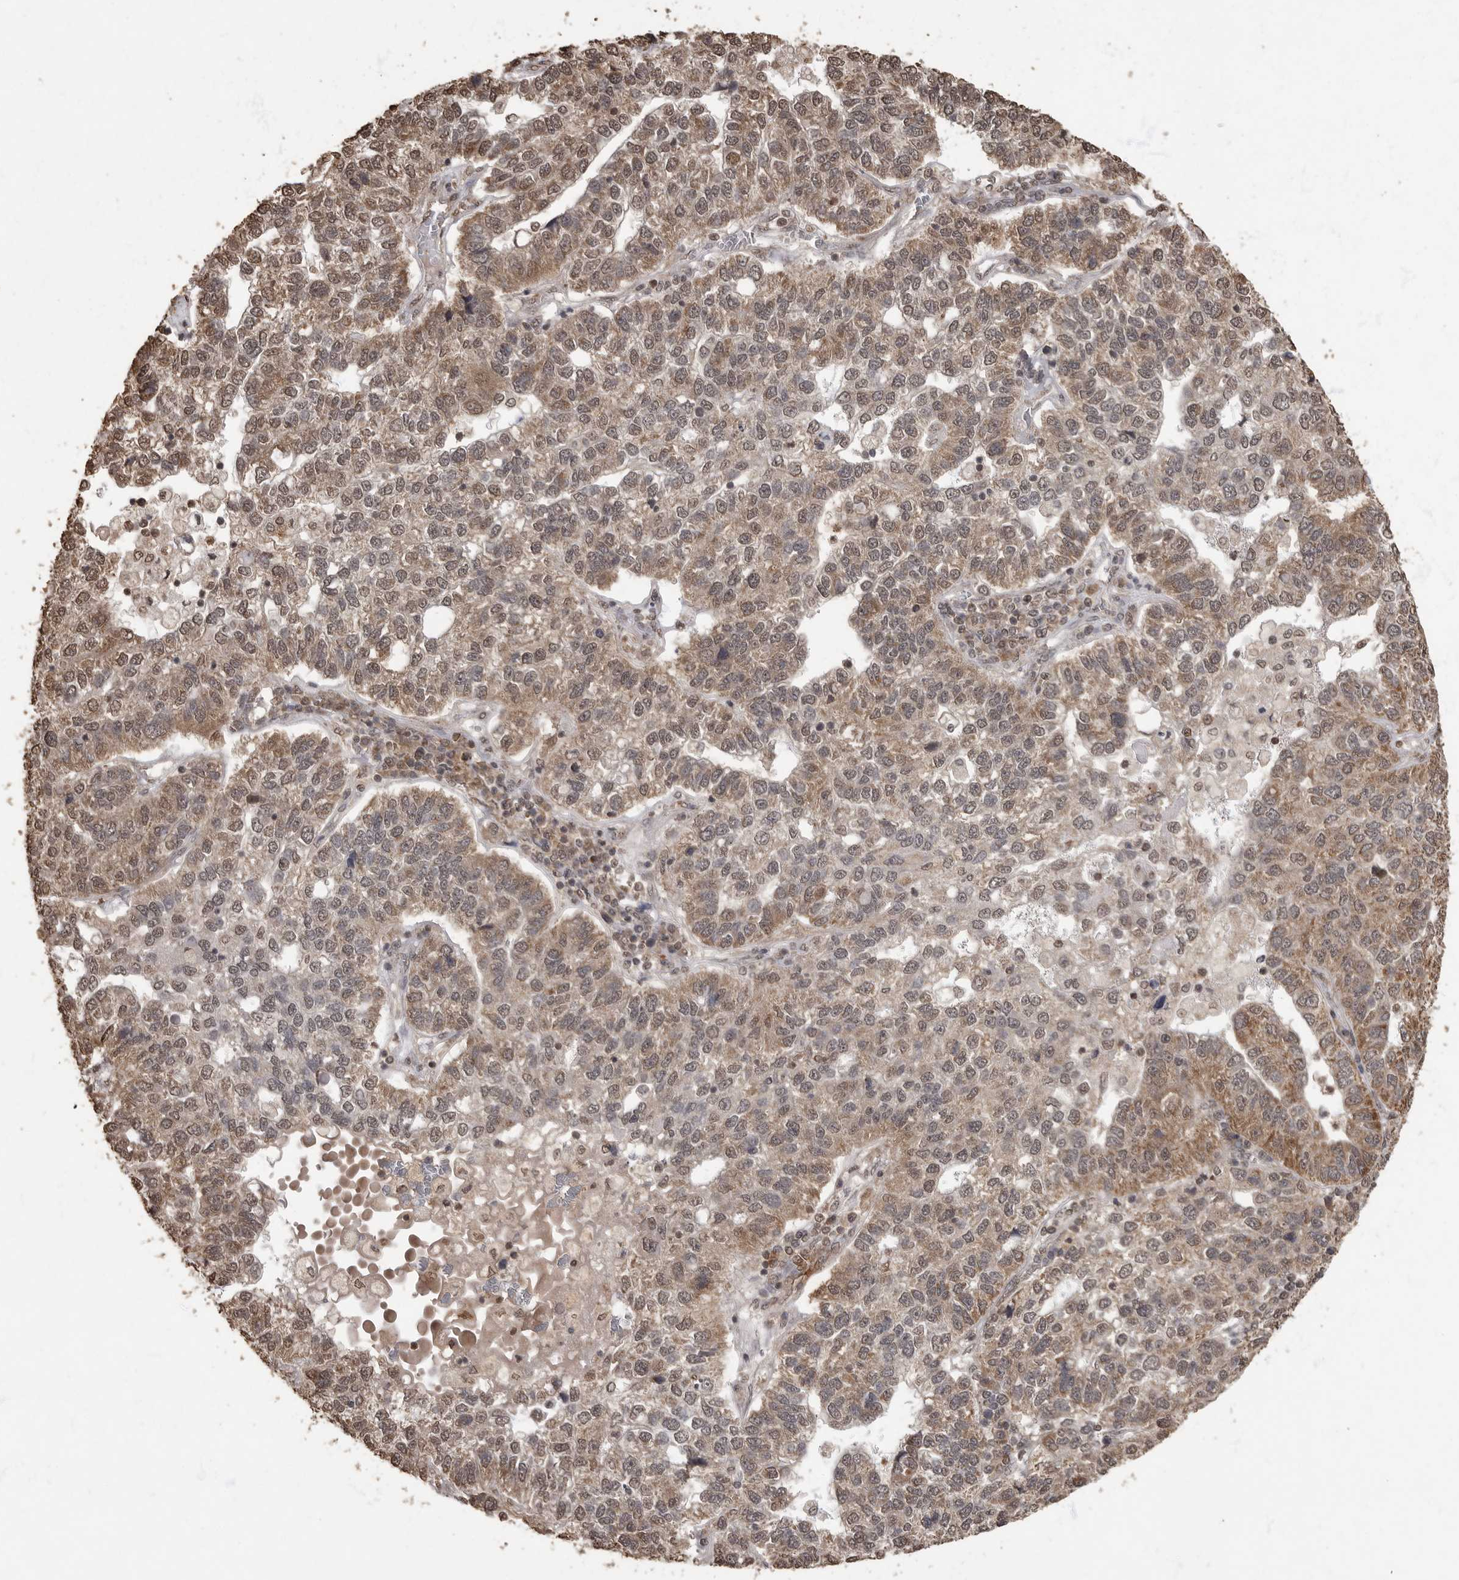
{"staining": {"intensity": "weak", "quantity": ">75%", "location": "cytoplasmic/membranous,nuclear"}, "tissue": "pancreatic cancer", "cell_type": "Tumor cells", "image_type": "cancer", "snomed": [{"axis": "morphology", "description": "Adenocarcinoma, NOS"}, {"axis": "topography", "description": "Pancreas"}], "caption": "A micrograph of human pancreatic cancer stained for a protein reveals weak cytoplasmic/membranous and nuclear brown staining in tumor cells.", "gene": "MAFG", "patient": {"sex": "female", "age": 61}}